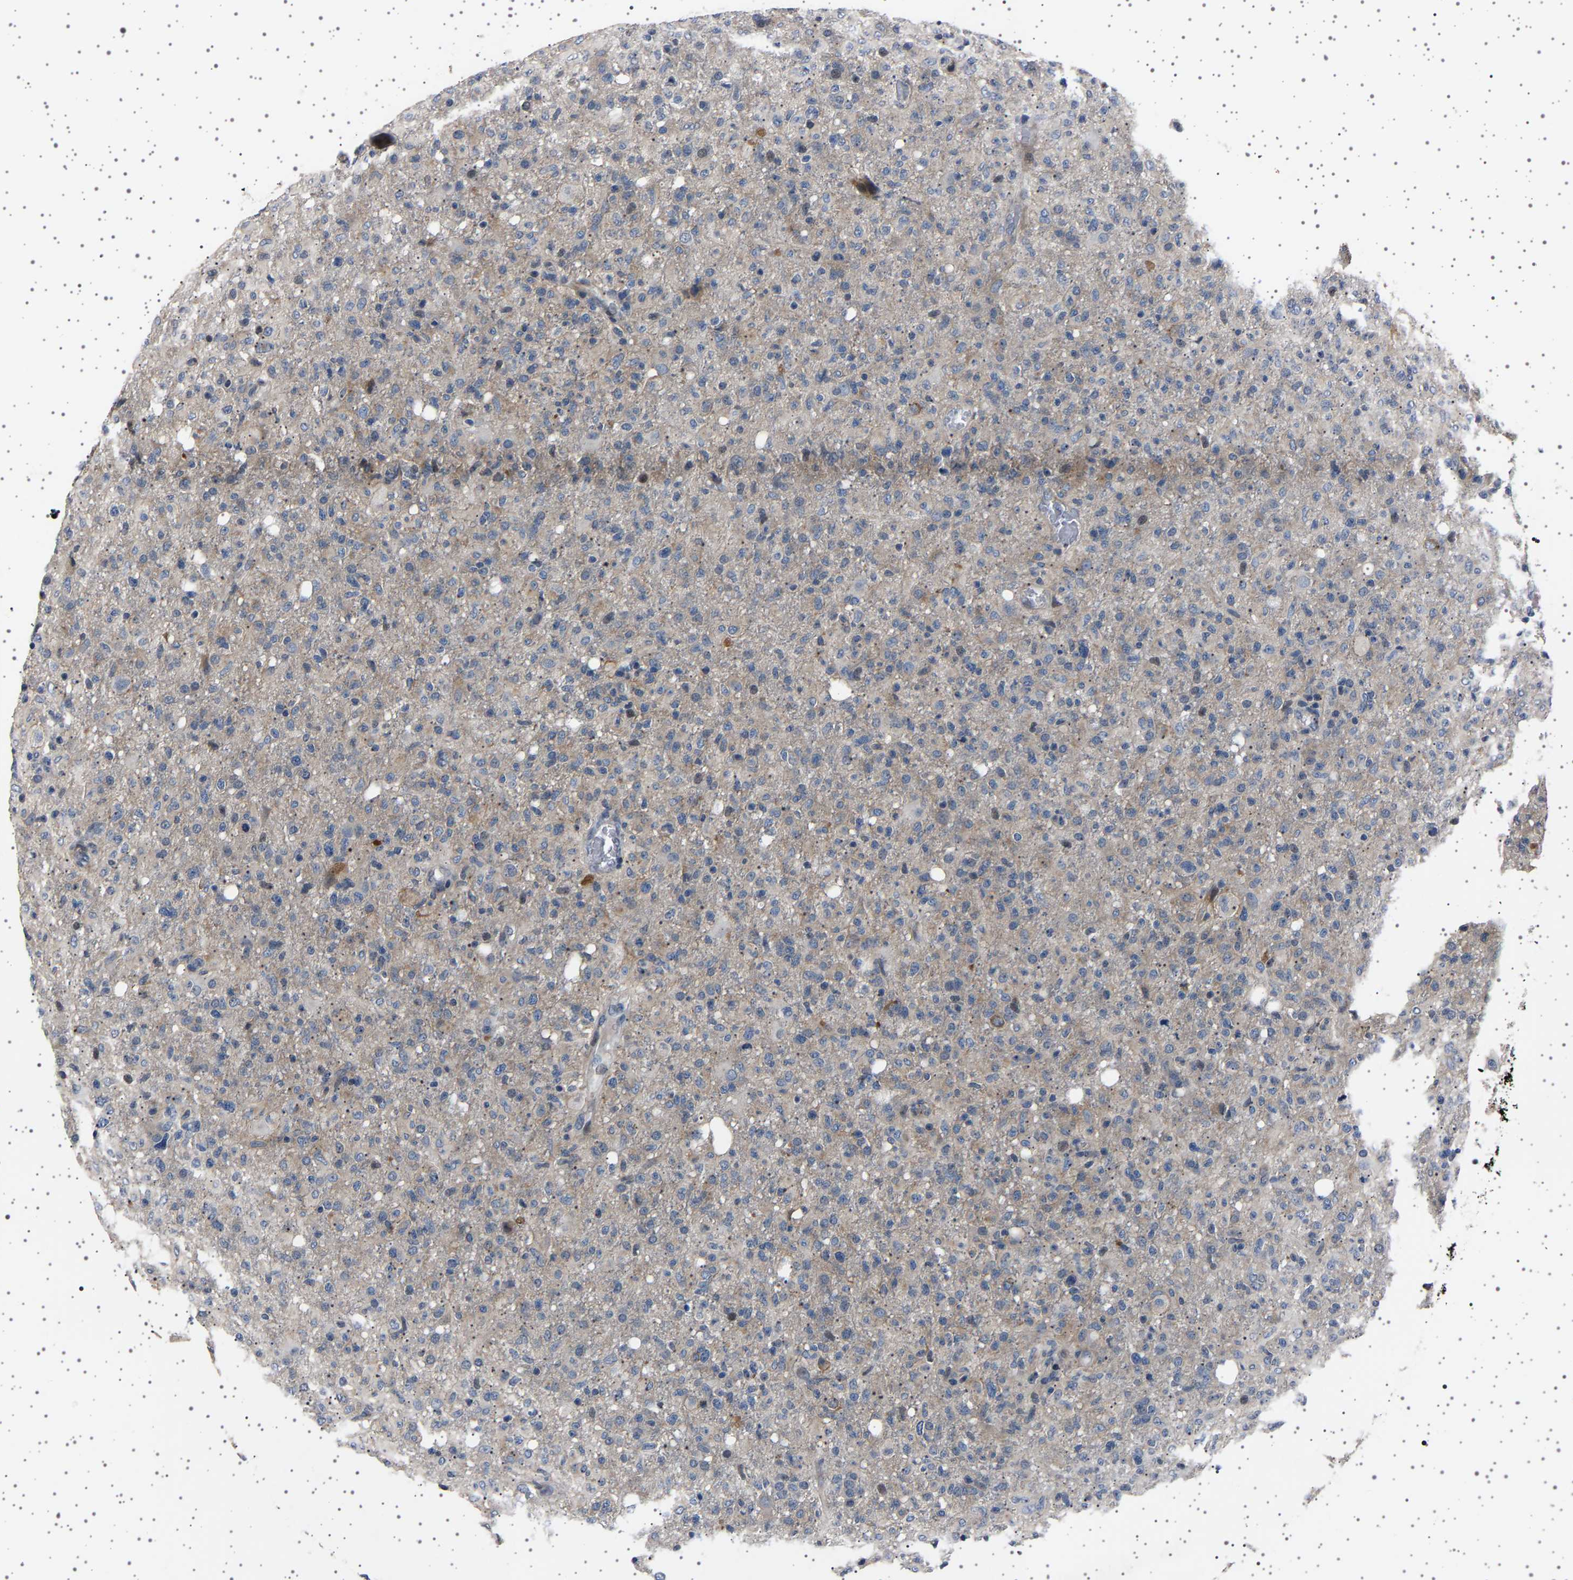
{"staining": {"intensity": "weak", "quantity": "<25%", "location": "cytoplasmic/membranous"}, "tissue": "glioma", "cell_type": "Tumor cells", "image_type": "cancer", "snomed": [{"axis": "morphology", "description": "Glioma, malignant, High grade"}, {"axis": "topography", "description": "Brain"}], "caption": "The photomicrograph reveals no staining of tumor cells in malignant glioma (high-grade).", "gene": "PAK5", "patient": {"sex": "female", "age": 57}}